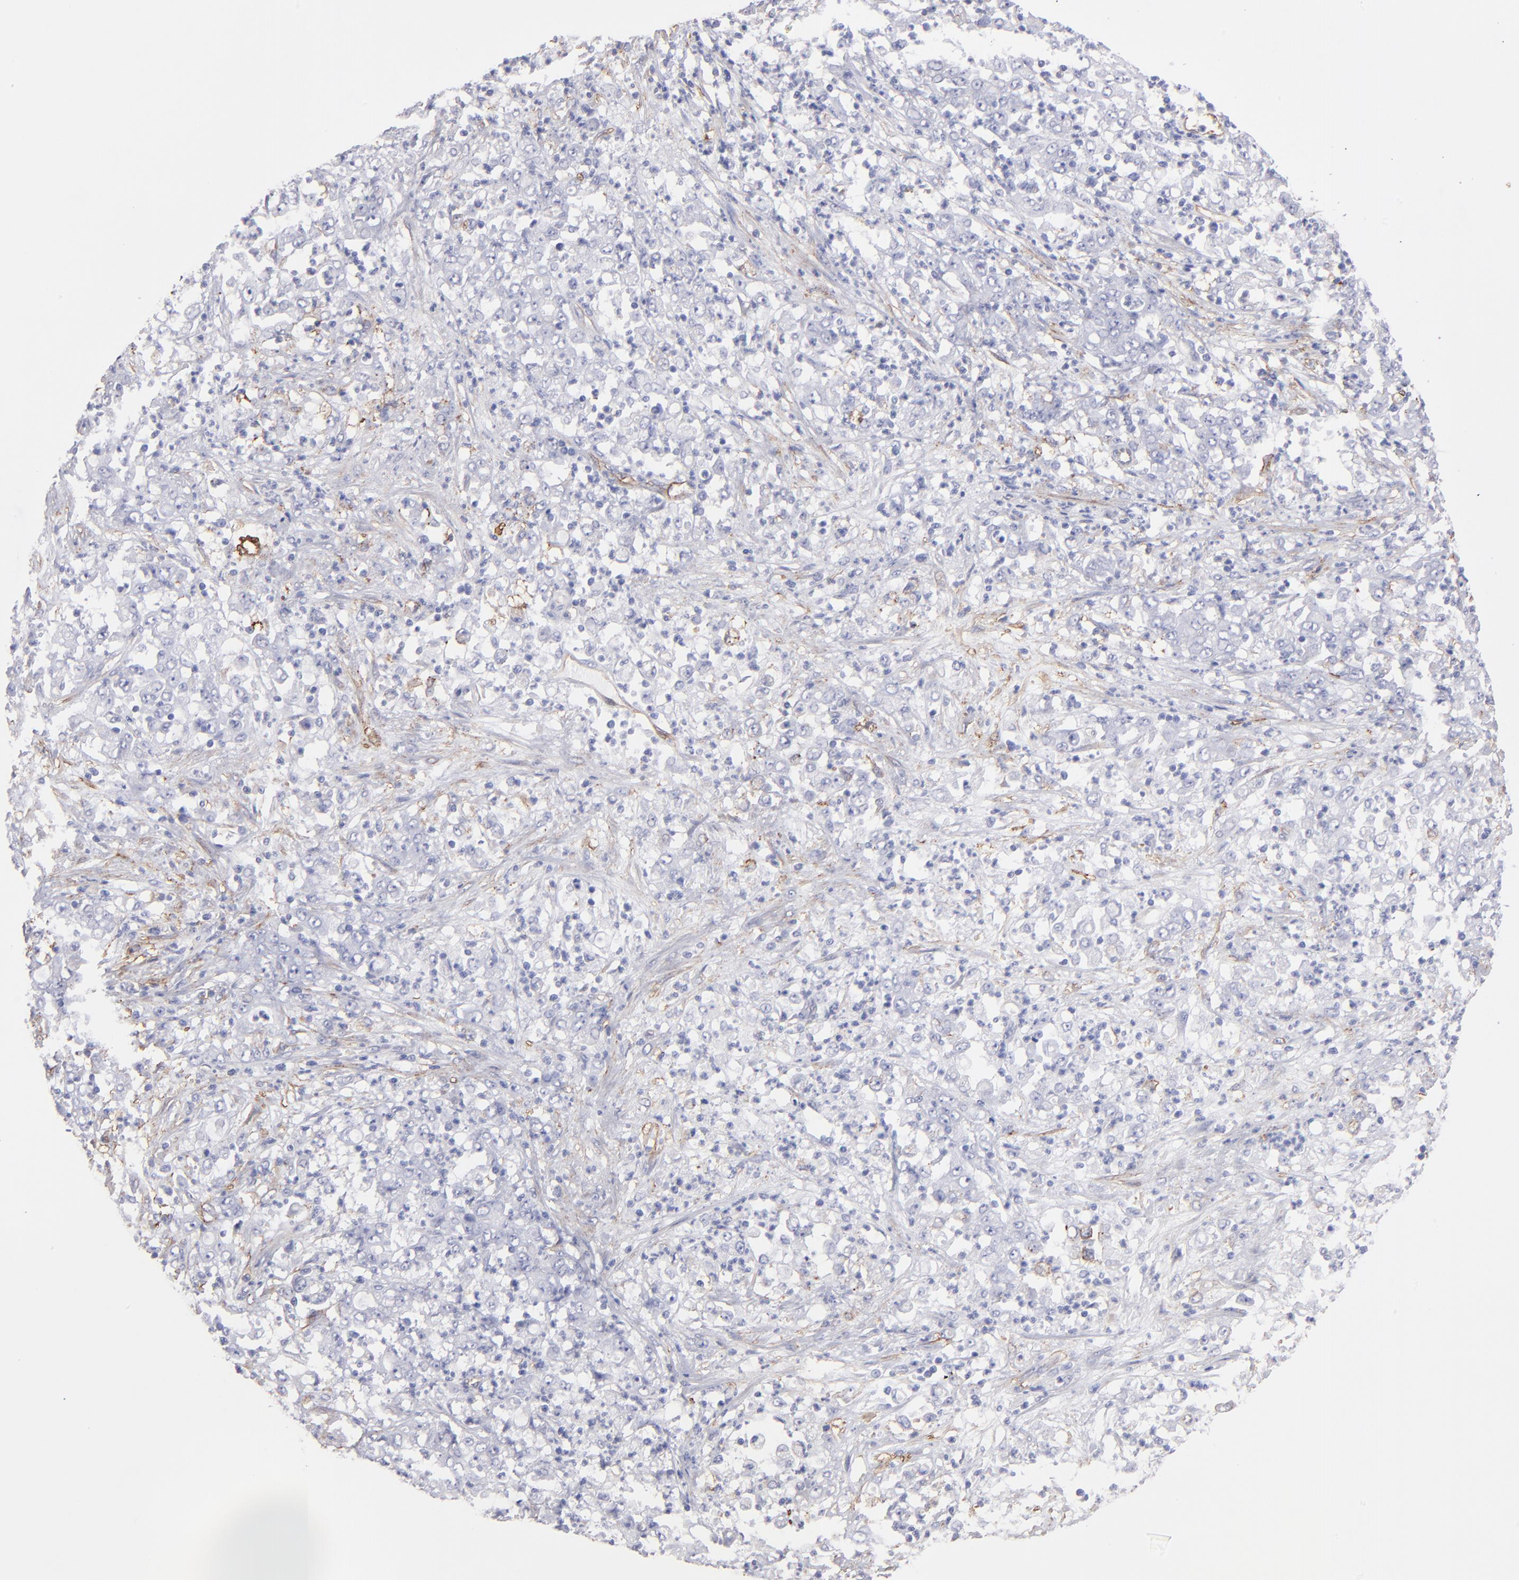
{"staining": {"intensity": "negative", "quantity": "none", "location": "none"}, "tissue": "stomach cancer", "cell_type": "Tumor cells", "image_type": "cancer", "snomed": [{"axis": "morphology", "description": "Adenocarcinoma, NOS"}, {"axis": "topography", "description": "Stomach, lower"}], "caption": "Immunohistochemistry (IHC) image of neoplastic tissue: stomach cancer (adenocarcinoma) stained with DAB shows no significant protein staining in tumor cells.", "gene": "AHNAK2", "patient": {"sex": "female", "age": 71}}